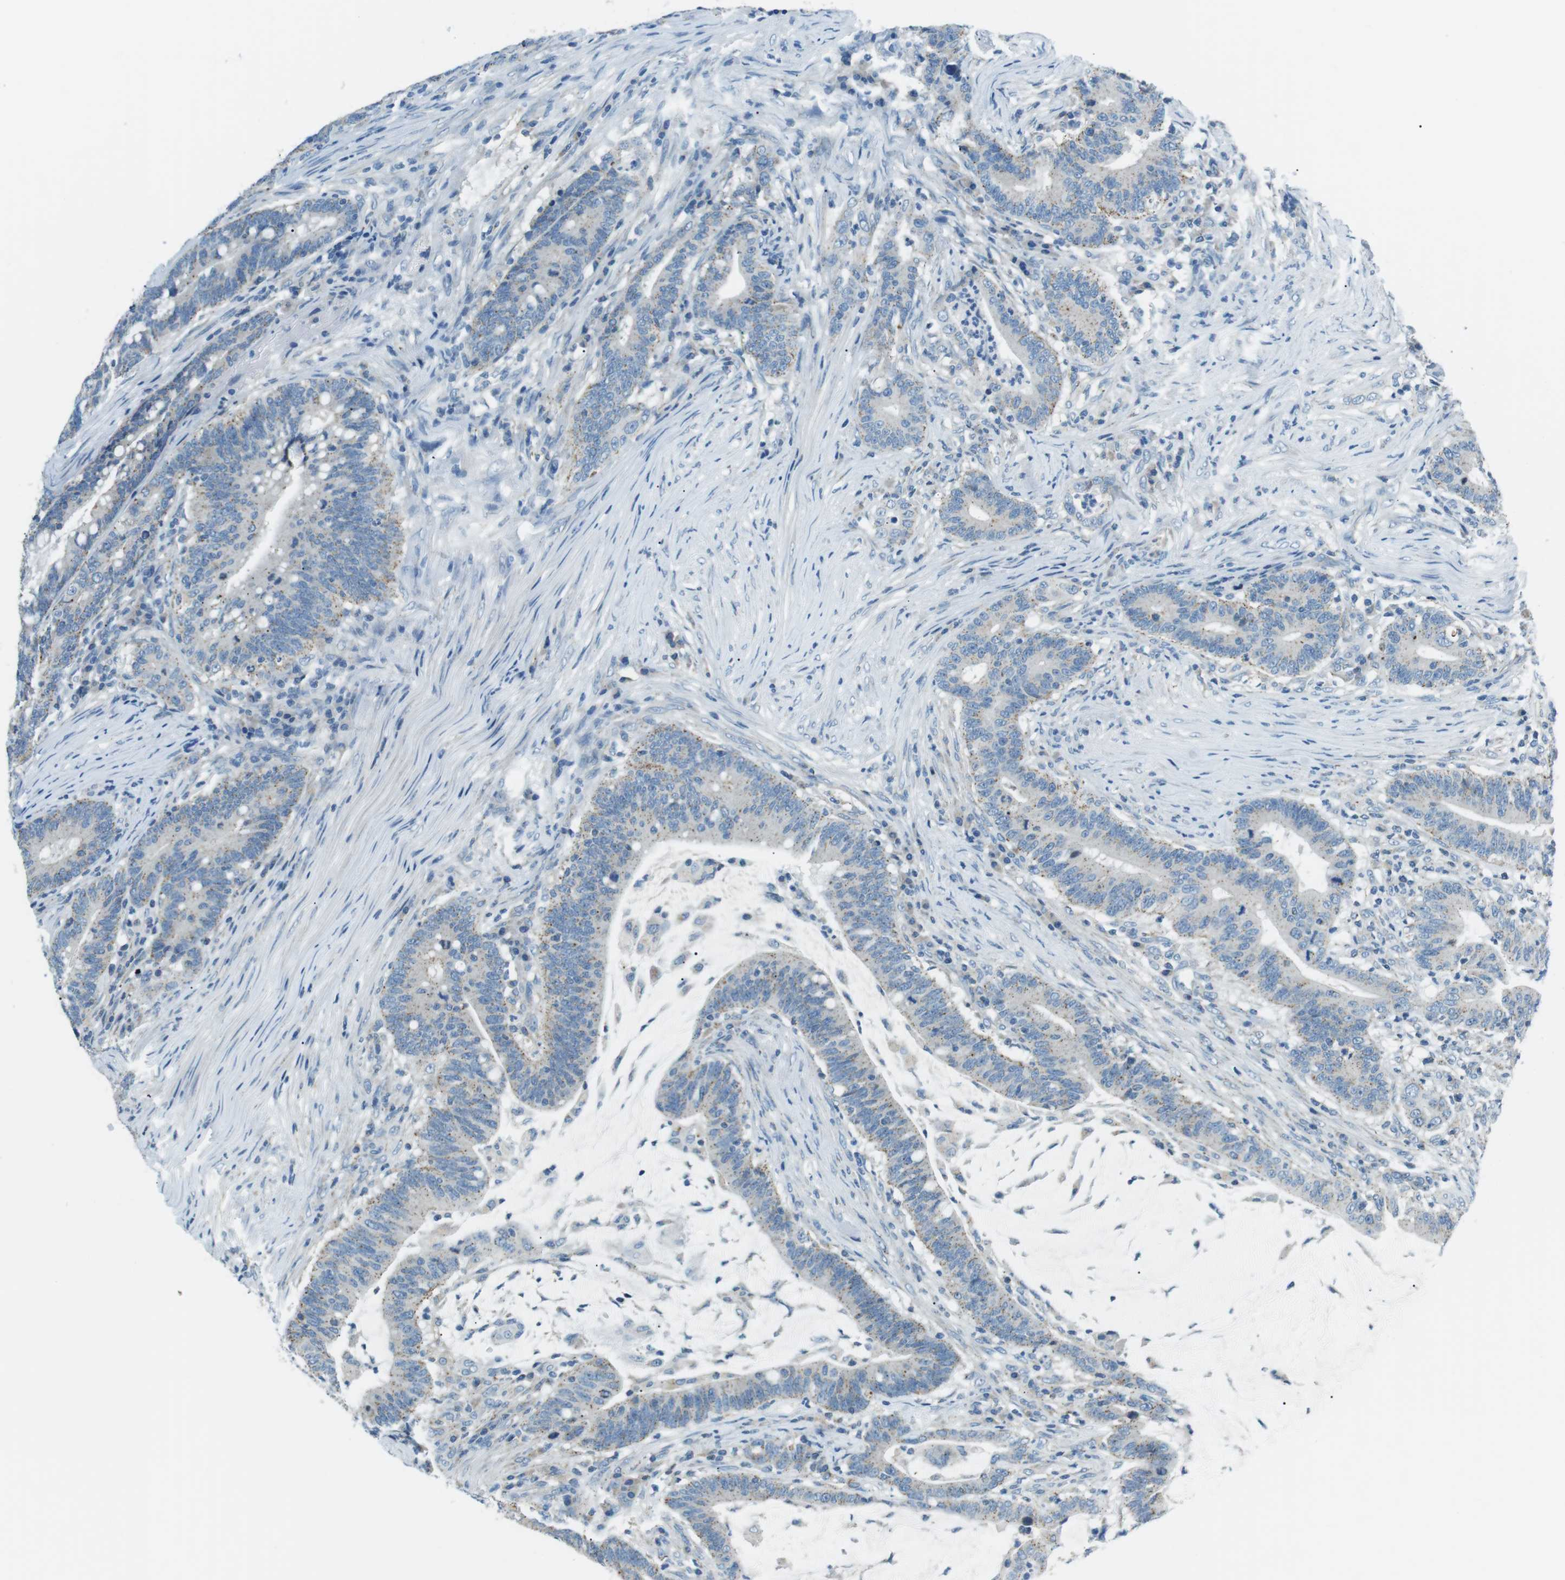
{"staining": {"intensity": "weak", "quantity": ">75%", "location": "cytoplasmic/membranous"}, "tissue": "colorectal cancer", "cell_type": "Tumor cells", "image_type": "cancer", "snomed": [{"axis": "morphology", "description": "Normal tissue, NOS"}, {"axis": "morphology", "description": "Adenocarcinoma, NOS"}, {"axis": "topography", "description": "Colon"}], "caption": "Immunohistochemical staining of colorectal cancer reveals low levels of weak cytoplasmic/membranous expression in about >75% of tumor cells.", "gene": "FAM3B", "patient": {"sex": "female", "age": 66}}